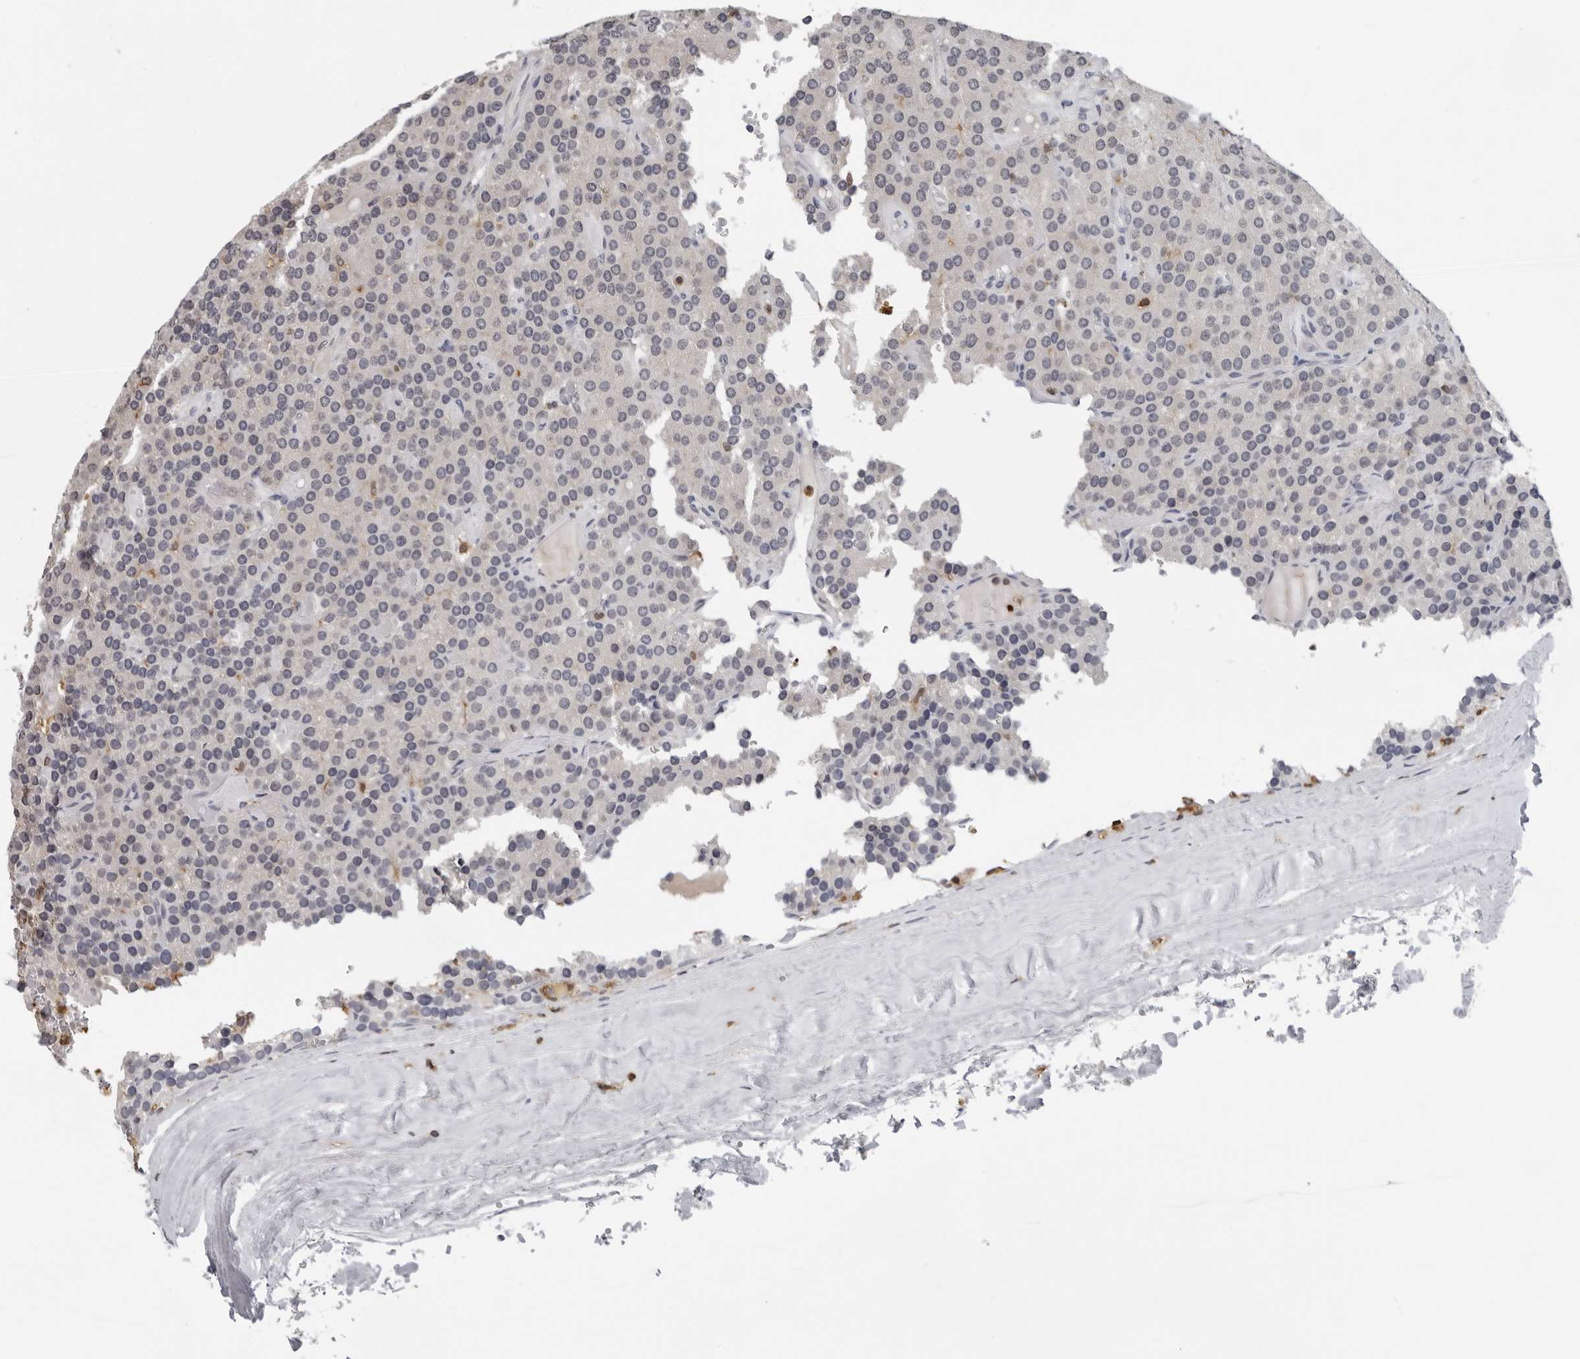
{"staining": {"intensity": "negative", "quantity": "none", "location": "none"}, "tissue": "parathyroid gland", "cell_type": "Glandular cells", "image_type": "normal", "snomed": [{"axis": "morphology", "description": "Normal tissue, NOS"}, {"axis": "morphology", "description": "Adenoma, NOS"}, {"axis": "topography", "description": "Parathyroid gland"}], "caption": "Glandular cells show no significant positivity in benign parathyroid gland. The staining was performed using DAB to visualize the protein expression in brown, while the nuclei were stained in blue with hematoxylin (Magnification: 20x).", "gene": "HSPH1", "patient": {"sex": "female", "age": 86}}